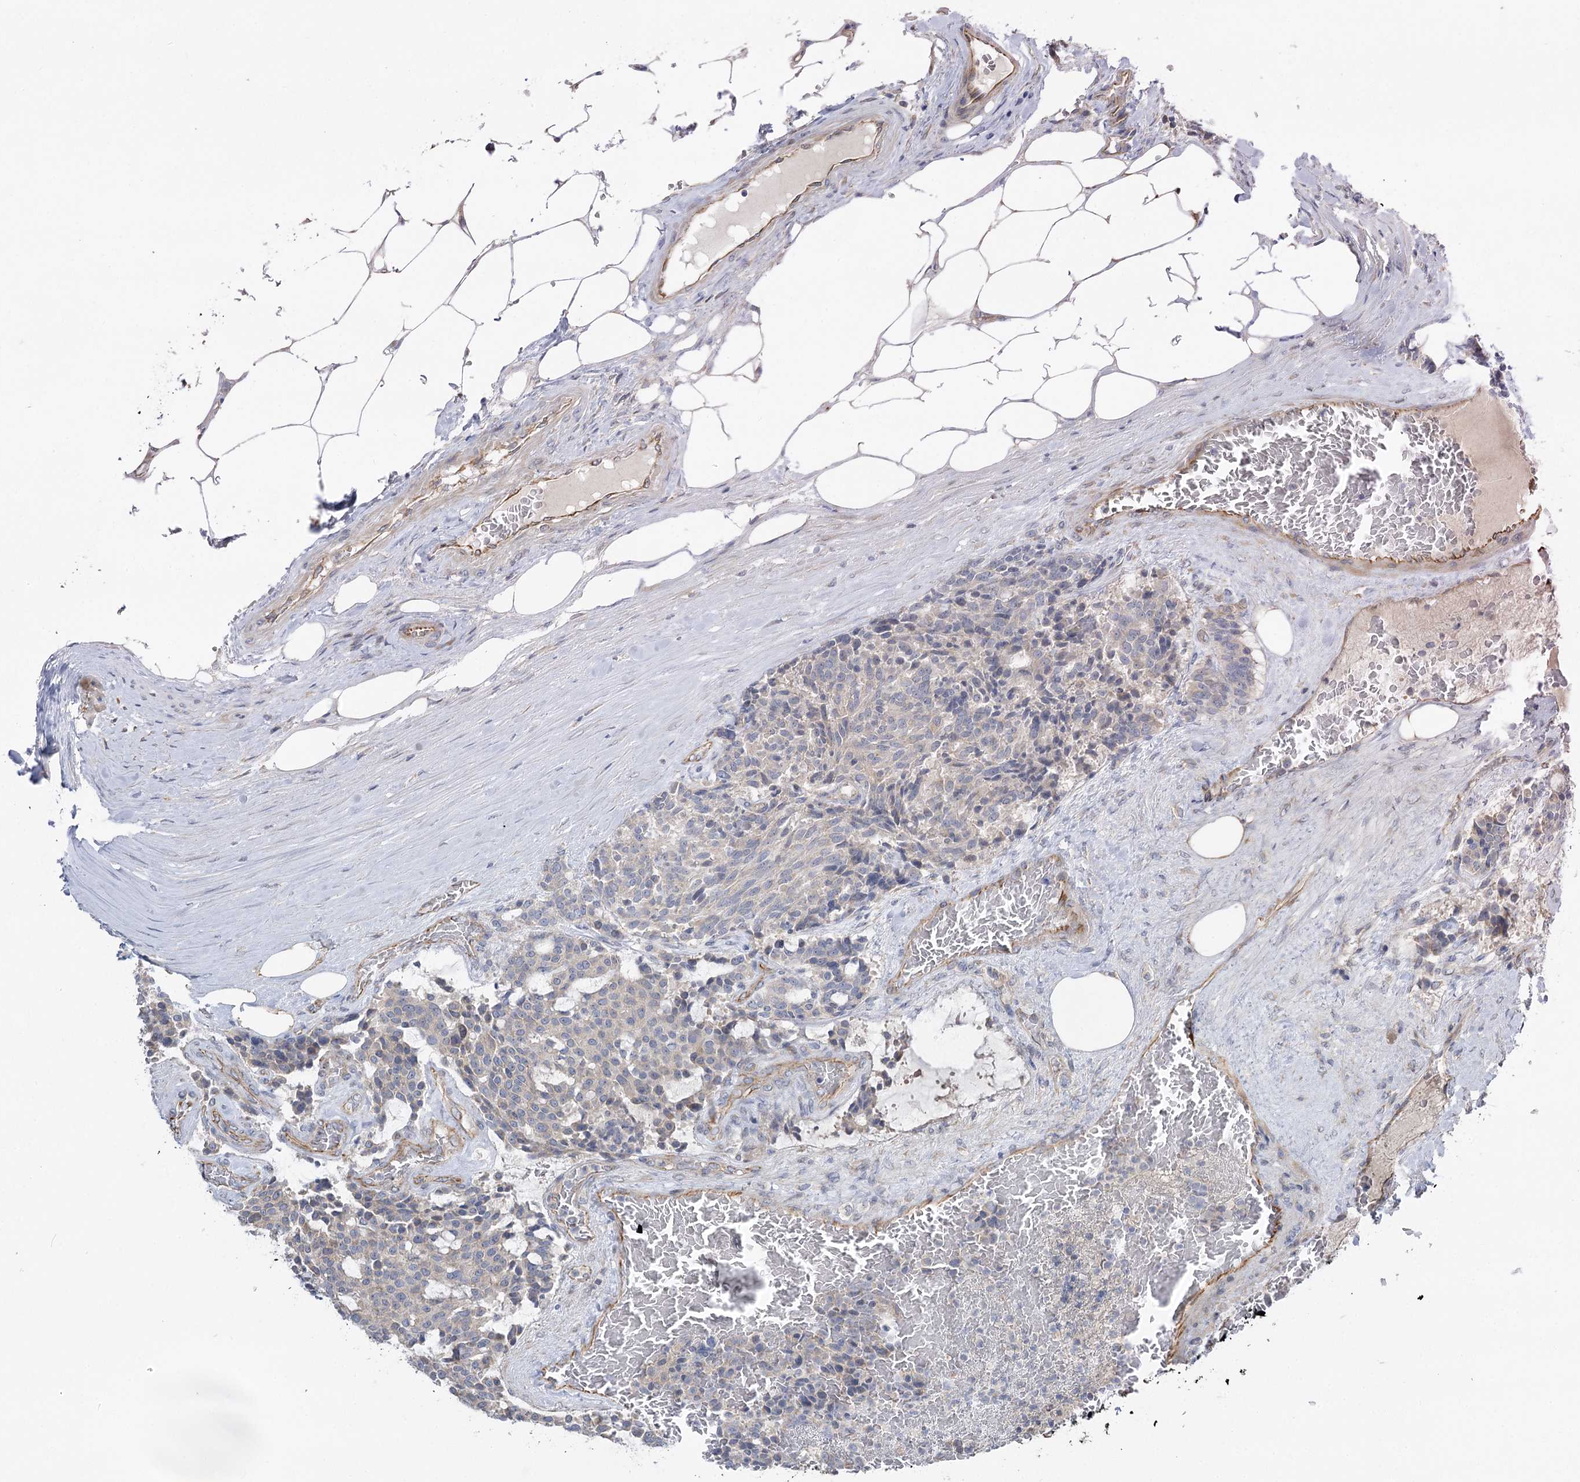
{"staining": {"intensity": "negative", "quantity": "none", "location": "none"}, "tissue": "carcinoid", "cell_type": "Tumor cells", "image_type": "cancer", "snomed": [{"axis": "morphology", "description": "Carcinoid, malignant, NOS"}, {"axis": "topography", "description": "Pancreas"}], "caption": "Malignant carcinoid was stained to show a protein in brown. There is no significant staining in tumor cells. The staining is performed using DAB (3,3'-diaminobenzidine) brown chromogen with nuclei counter-stained in using hematoxylin.", "gene": "KIAA0825", "patient": {"sex": "female", "age": 54}}